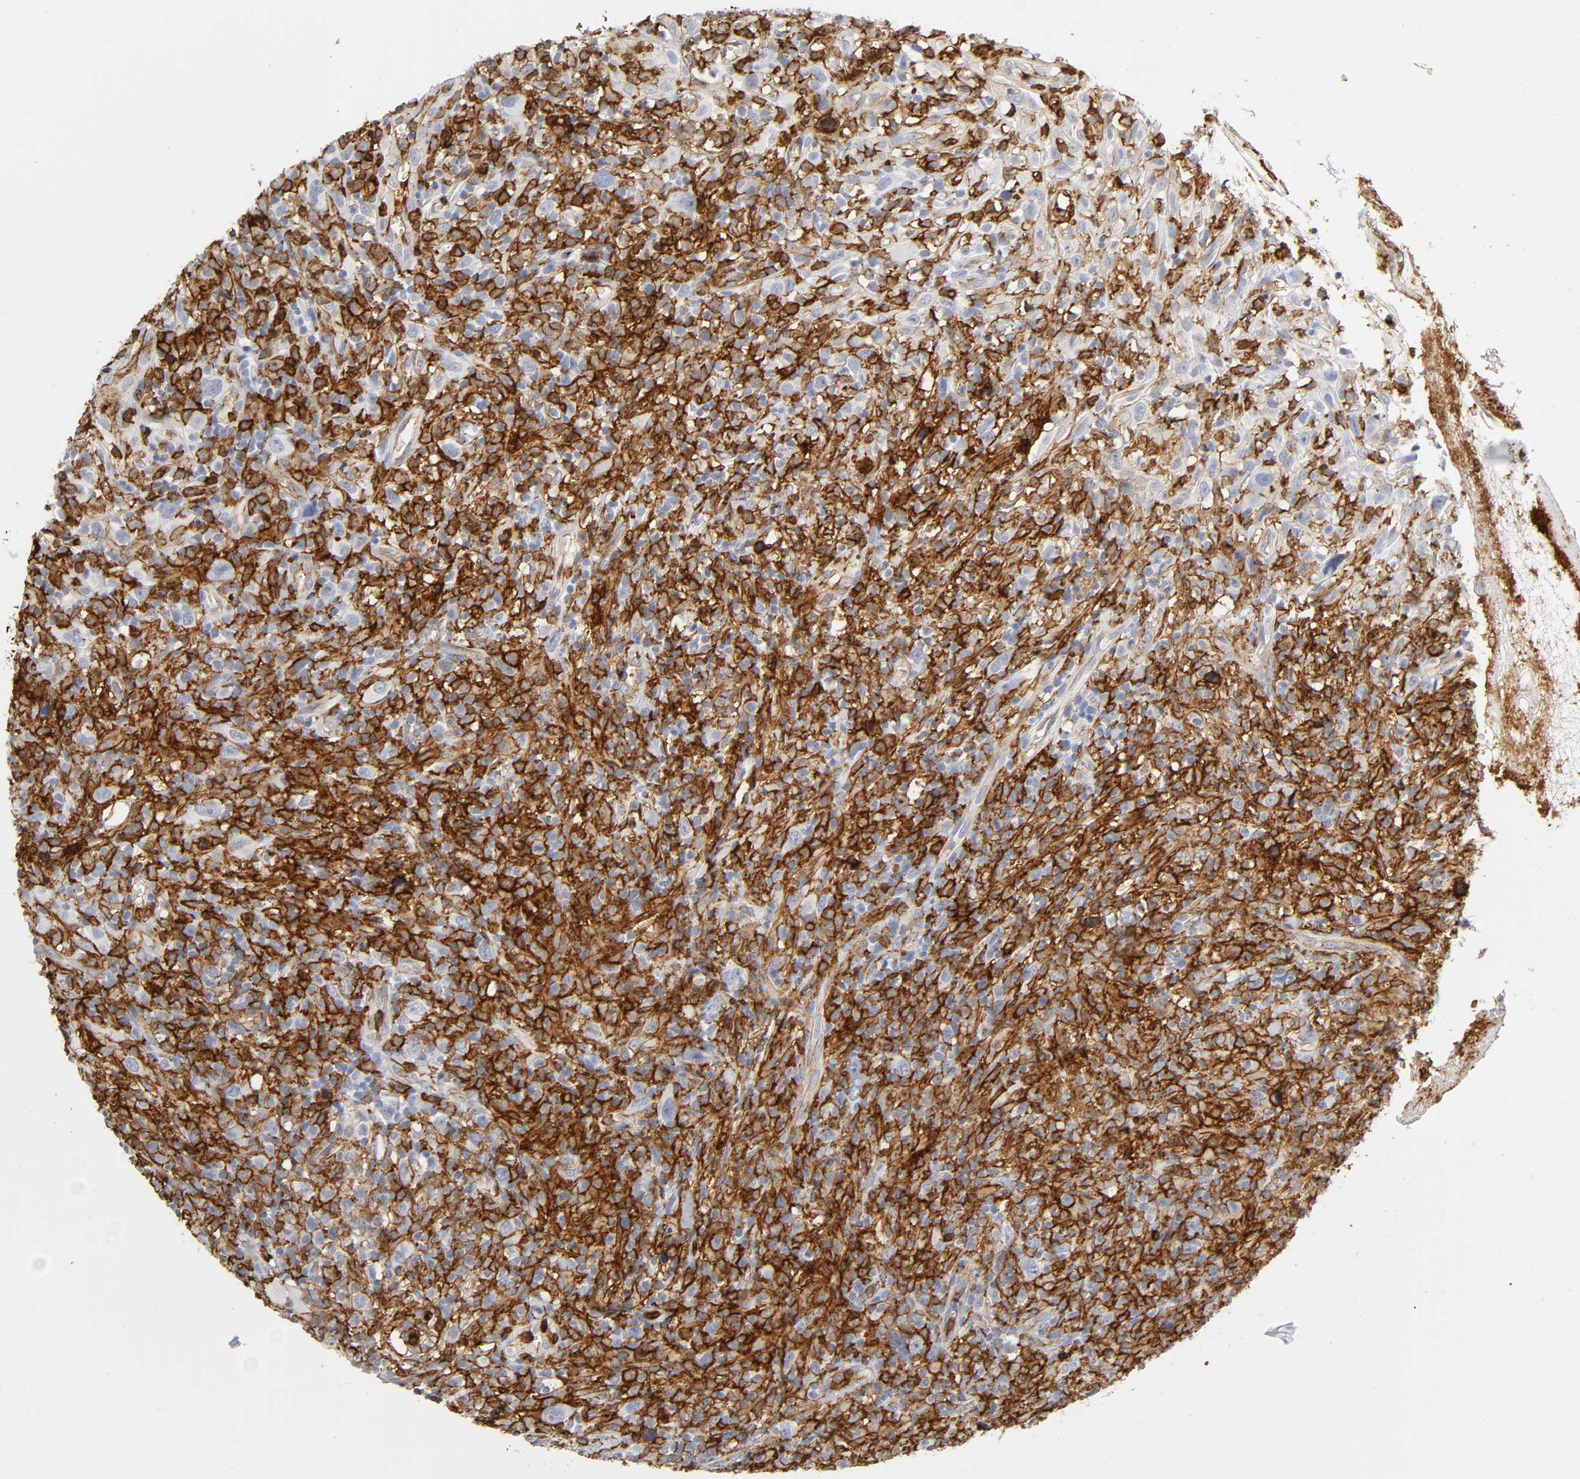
{"staining": {"intensity": "moderate", "quantity": ">75%", "location": "cytoplasmic/membranous"}, "tissue": "thyroid cancer", "cell_type": "Tumor cells", "image_type": "cancer", "snomed": [{"axis": "morphology", "description": "Carcinoma, NOS"}, {"axis": "topography", "description": "Thyroid gland"}], "caption": "IHC of carcinoma (thyroid) demonstrates medium levels of moderate cytoplasmic/membranous positivity in about >75% of tumor cells. The staining was performed using DAB (3,3'-diaminobenzidine) to visualize the protein expression in brown, while the nuclei were stained in blue with hematoxylin (Magnification: 20x).", "gene": "LYN", "patient": {"sex": "female", "age": 77}}